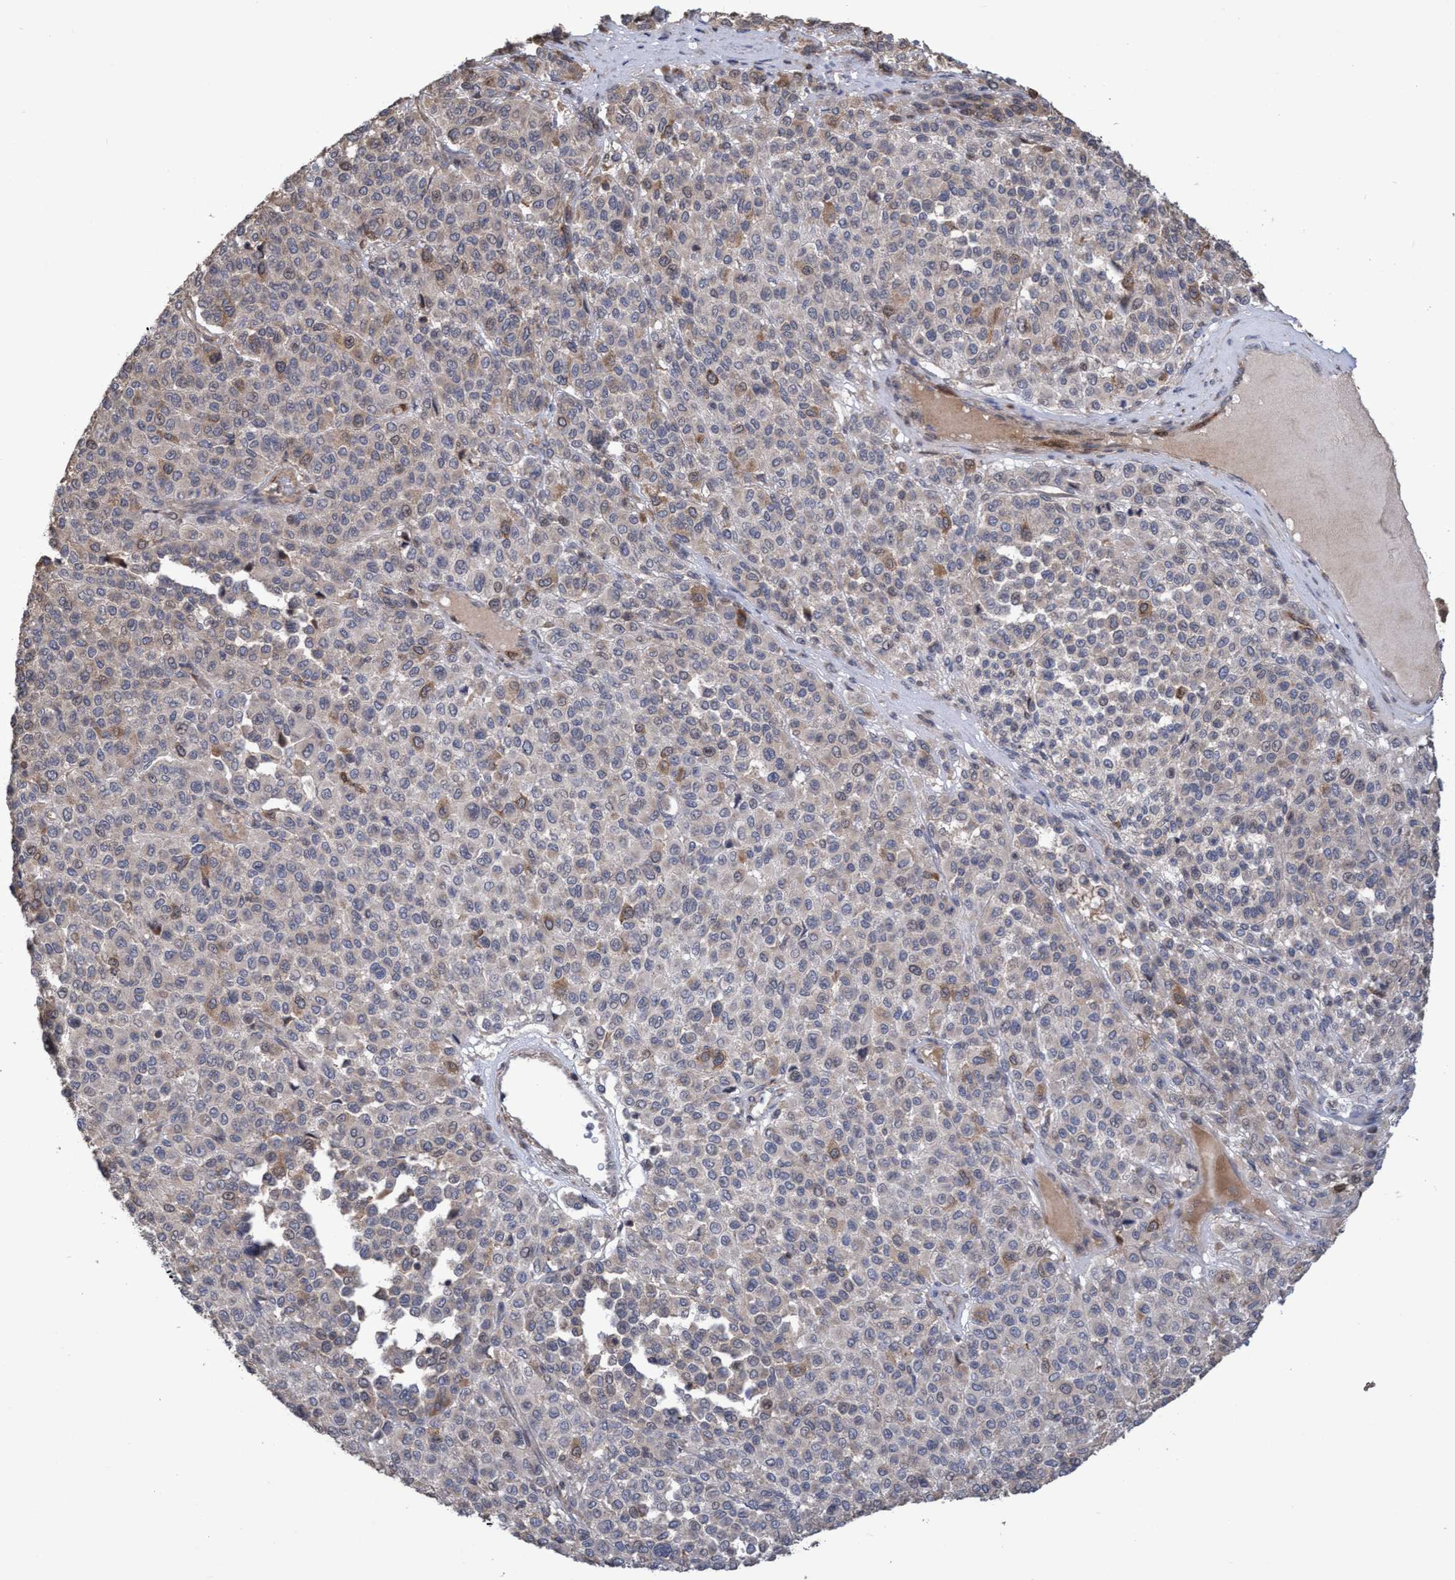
{"staining": {"intensity": "moderate", "quantity": "<25%", "location": "cytoplasmic/membranous,nuclear"}, "tissue": "melanoma", "cell_type": "Tumor cells", "image_type": "cancer", "snomed": [{"axis": "morphology", "description": "Malignant melanoma, Metastatic site"}, {"axis": "topography", "description": "Pancreas"}], "caption": "Protein expression analysis of human malignant melanoma (metastatic site) reveals moderate cytoplasmic/membranous and nuclear positivity in approximately <25% of tumor cells. (Brightfield microscopy of DAB IHC at high magnification).", "gene": "SLBP", "patient": {"sex": "female", "age": 30}}